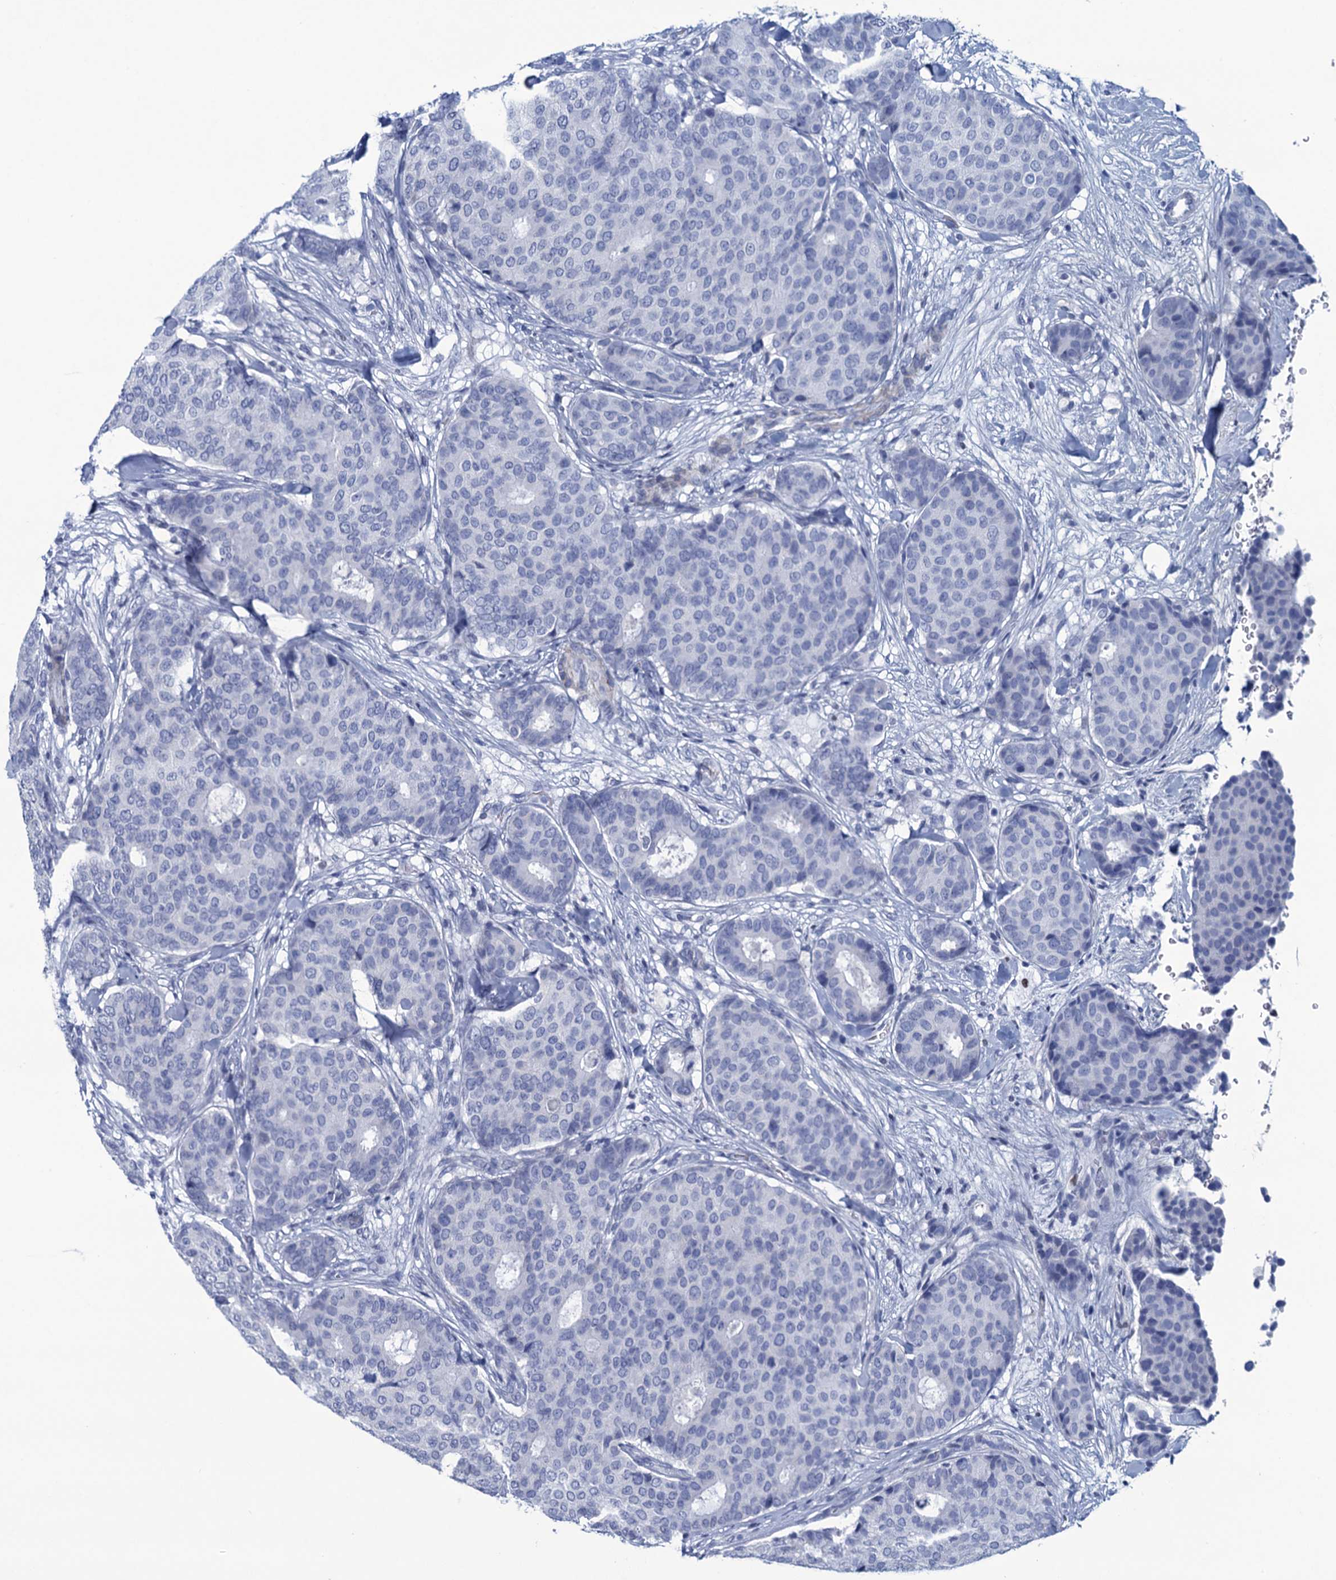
{"staining": {"intensity": "negative", "quantity": "none", "location": "none"}, "tissue": "breast cancer", "cell_type": "Tumor cells", "image_type": "cancer", "snomed": [{"axis": "morphology", "description": "Duct carcinoma"}, {"axis": "topography", "description": "Breast"}], "caption": "DAB immunohistochemical staining of breast cancer demonstrates no significant staining in tumor cells. The staining is performed using DAB (3,3'-diaminobenzidine) brown chromogen with nuclei counter-stained in using hematoxylin.", "gene": "RHCG", "patient": {"sex": "female", "age": 75}}